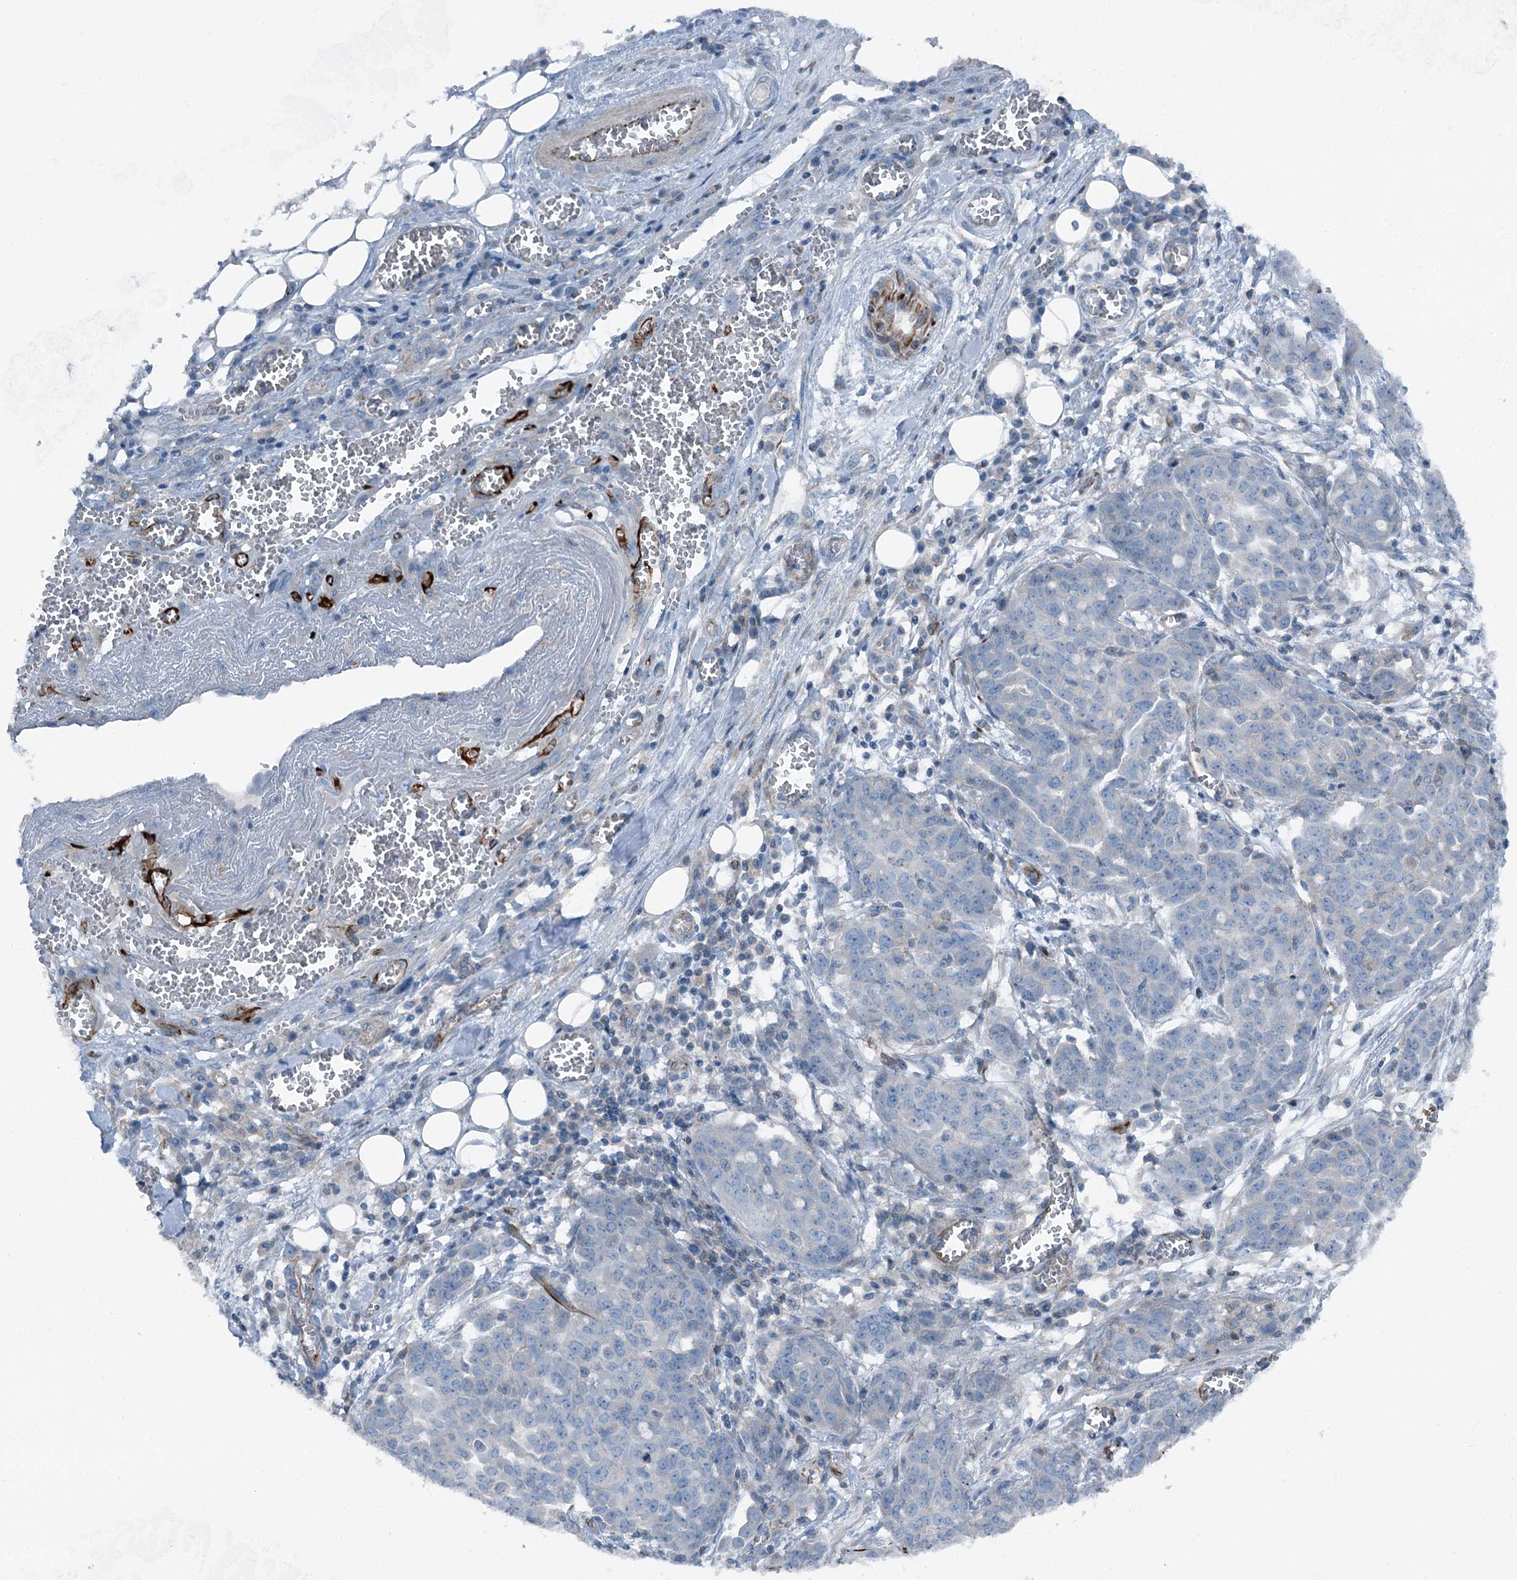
{"staining": {"intensity": "negative", "quantity": "none", "location": "none"}, "tissue": "ovarian cancer", "cell_type": "Tumor cells", "image_type": "cancer", "snomed": [{"axis": "morphology", "description": "Cystadenocarcinoma, serous, NOS"}, {"axis": "topography", "description": "Soft tissue"}, {"axis": "topography", "description": "Ovary"}], "caption": "The image exhibits no staining of tumor cells in ovarian cancer (serous cystadenocarcinoma).", "gene": "AXL", "patient": {"sex": "female", "age": 57}}